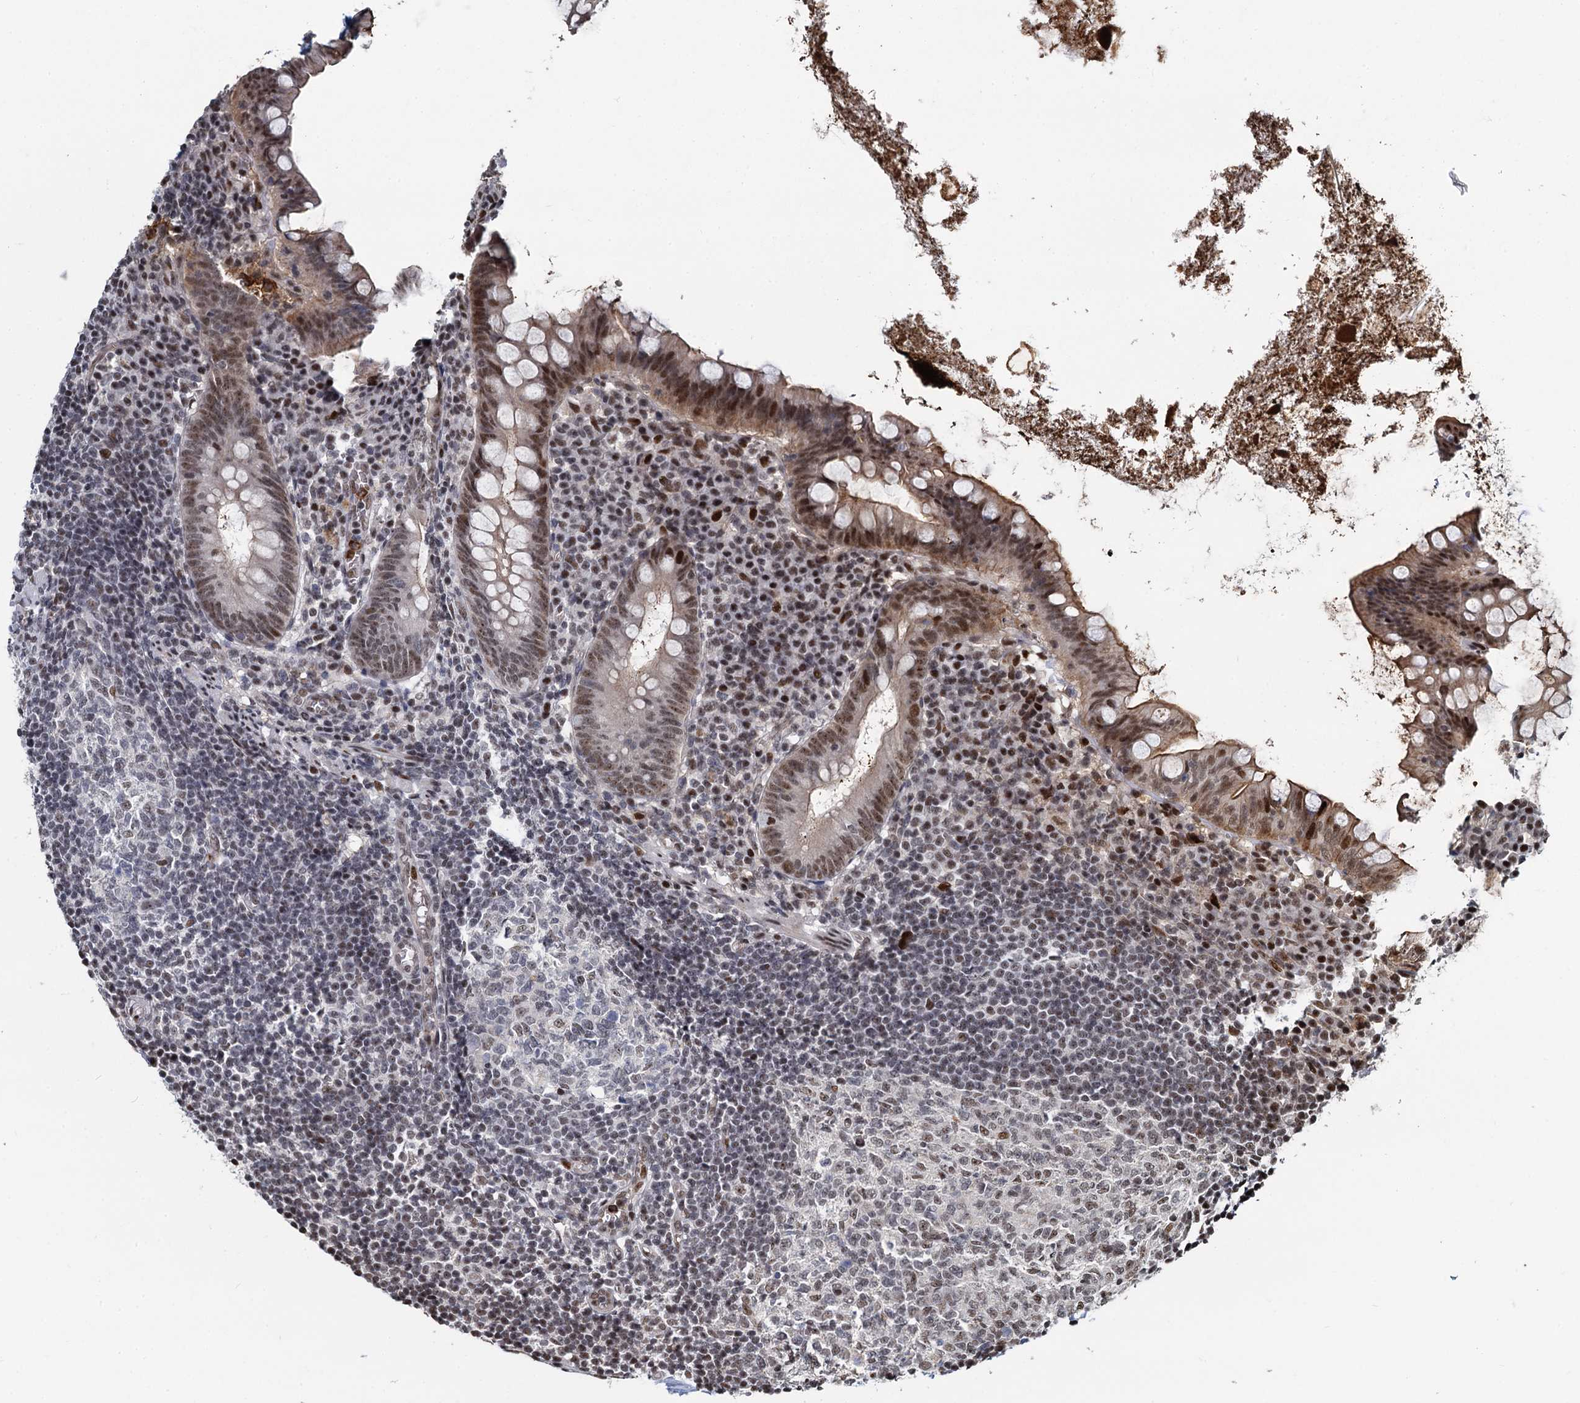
{"staining": {"intensity": "moderate", "quantity": ">75%", "location": "cytoplasmic/membranous,nuclear"}, "tissue": "appendix", "cell_type": "Glandular cells", "image_type": "normal", "snomed": [{"axis": "morphology", "description": "Normal tissue, NOS"}, {"axis": "topography", "description": "Appendix"}], "caption": "High-power microscopy captured an immunohistochemistry photomicrograph of unremarkable appendix, revealing moderate cytoplasmic/membranous,nuclear positivity in approximately >75% of glandular cells.", "gene": "ANKRD49", "patient": {"sex": "female", "age": 51}}